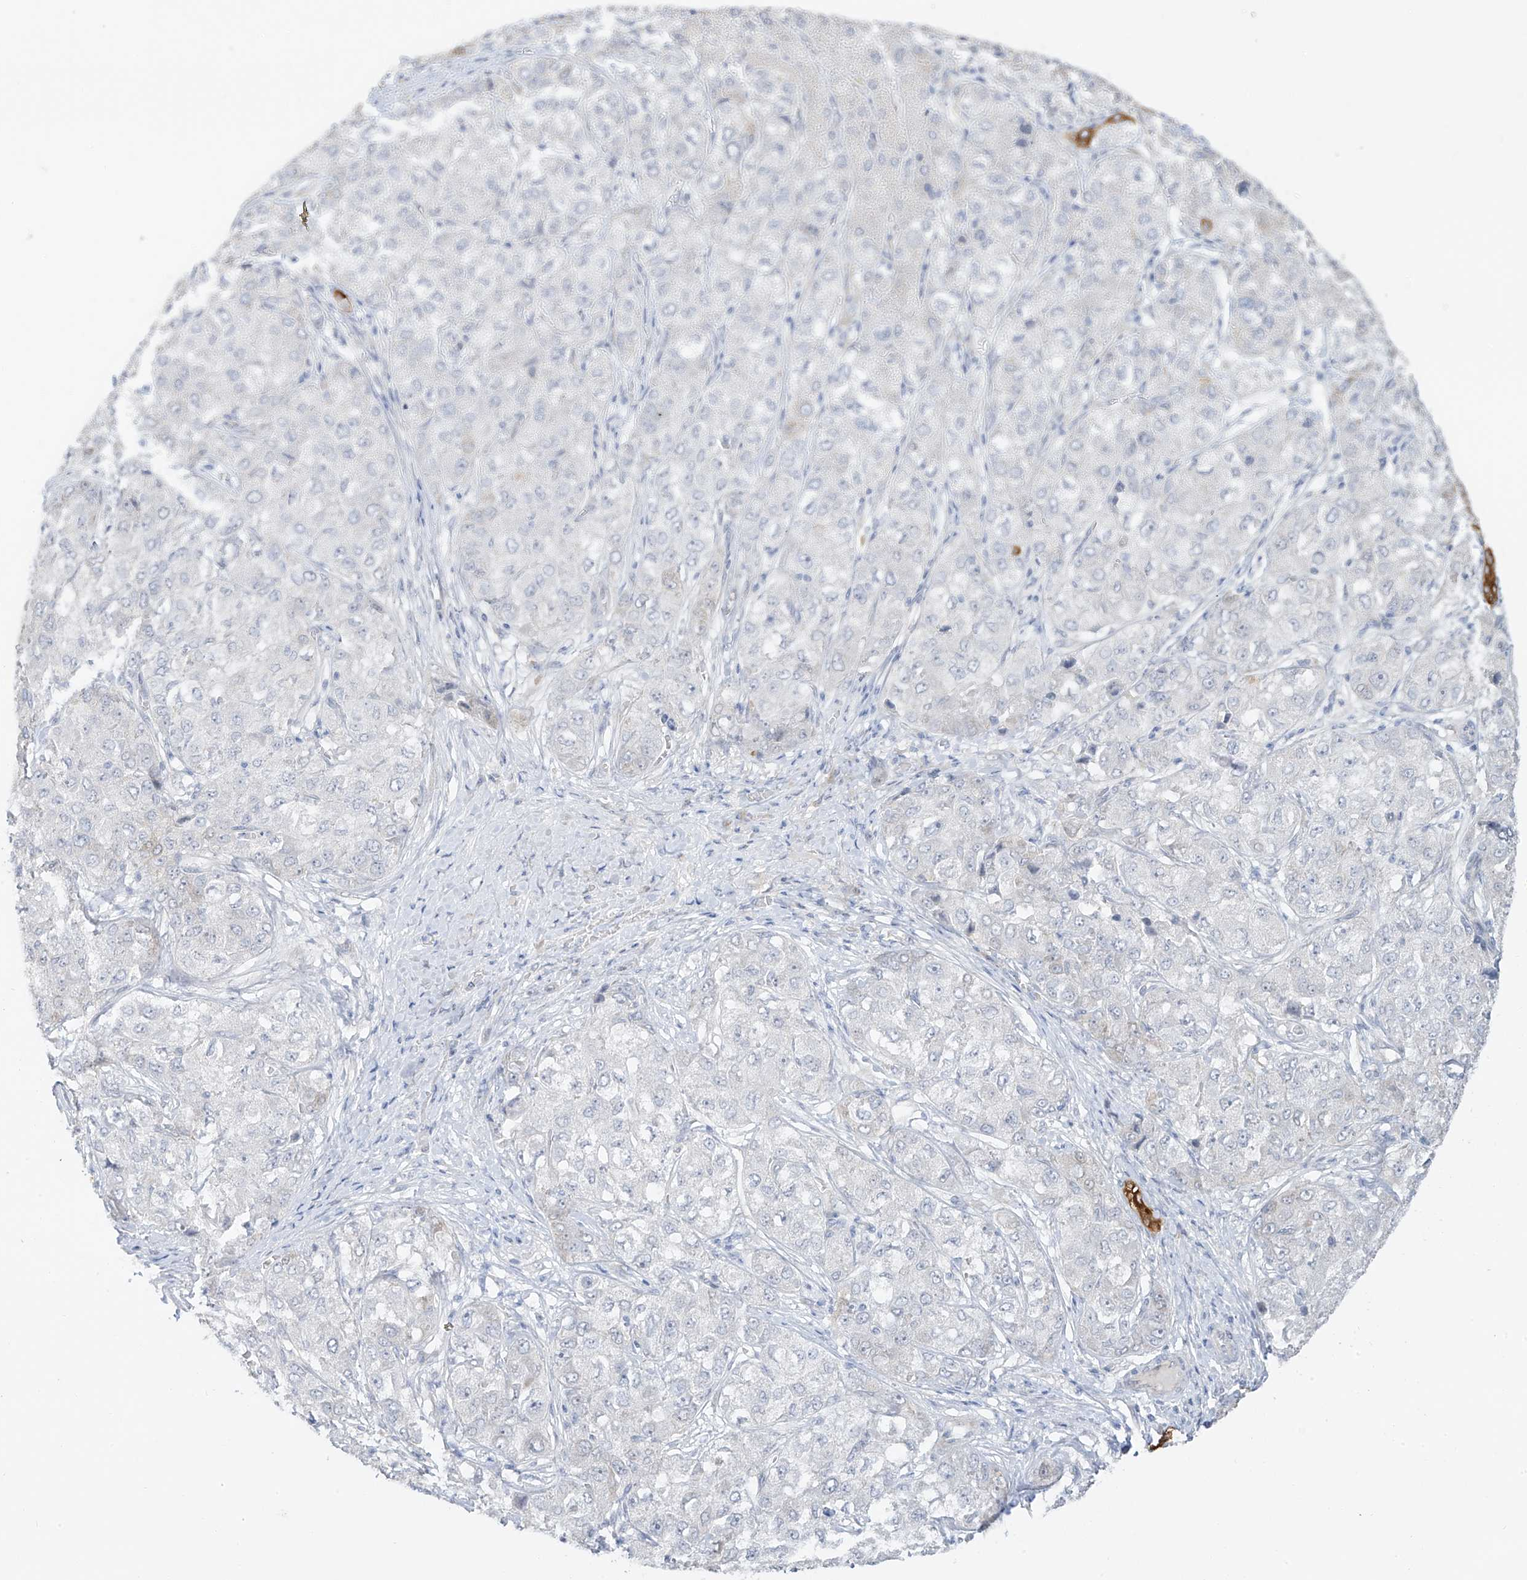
{"staining": {"intensity": "moderate", "quantity": "<25%", "location": "cytoplasmic/membranous"}, "tissue": "liver cancer", "cell_type": "Tumor cells", "image_type": "cancer", "snomed": [{"axis": "morphology", "description": "Carcinoma, Hepatocellular, NOS"}, {"axis": "topography", "description": "Liver"}], "caption": "A brown stain shows moderate cytoplasmic/membranous positivity of a protein in human liver cancer (hepatocellular carcinoma) tumor cells. (brown staining indicates protein expression, while blue staining denotes nuclei).", "gene": "DCDC2", "patient": {"sex": "male", "age": 80}}